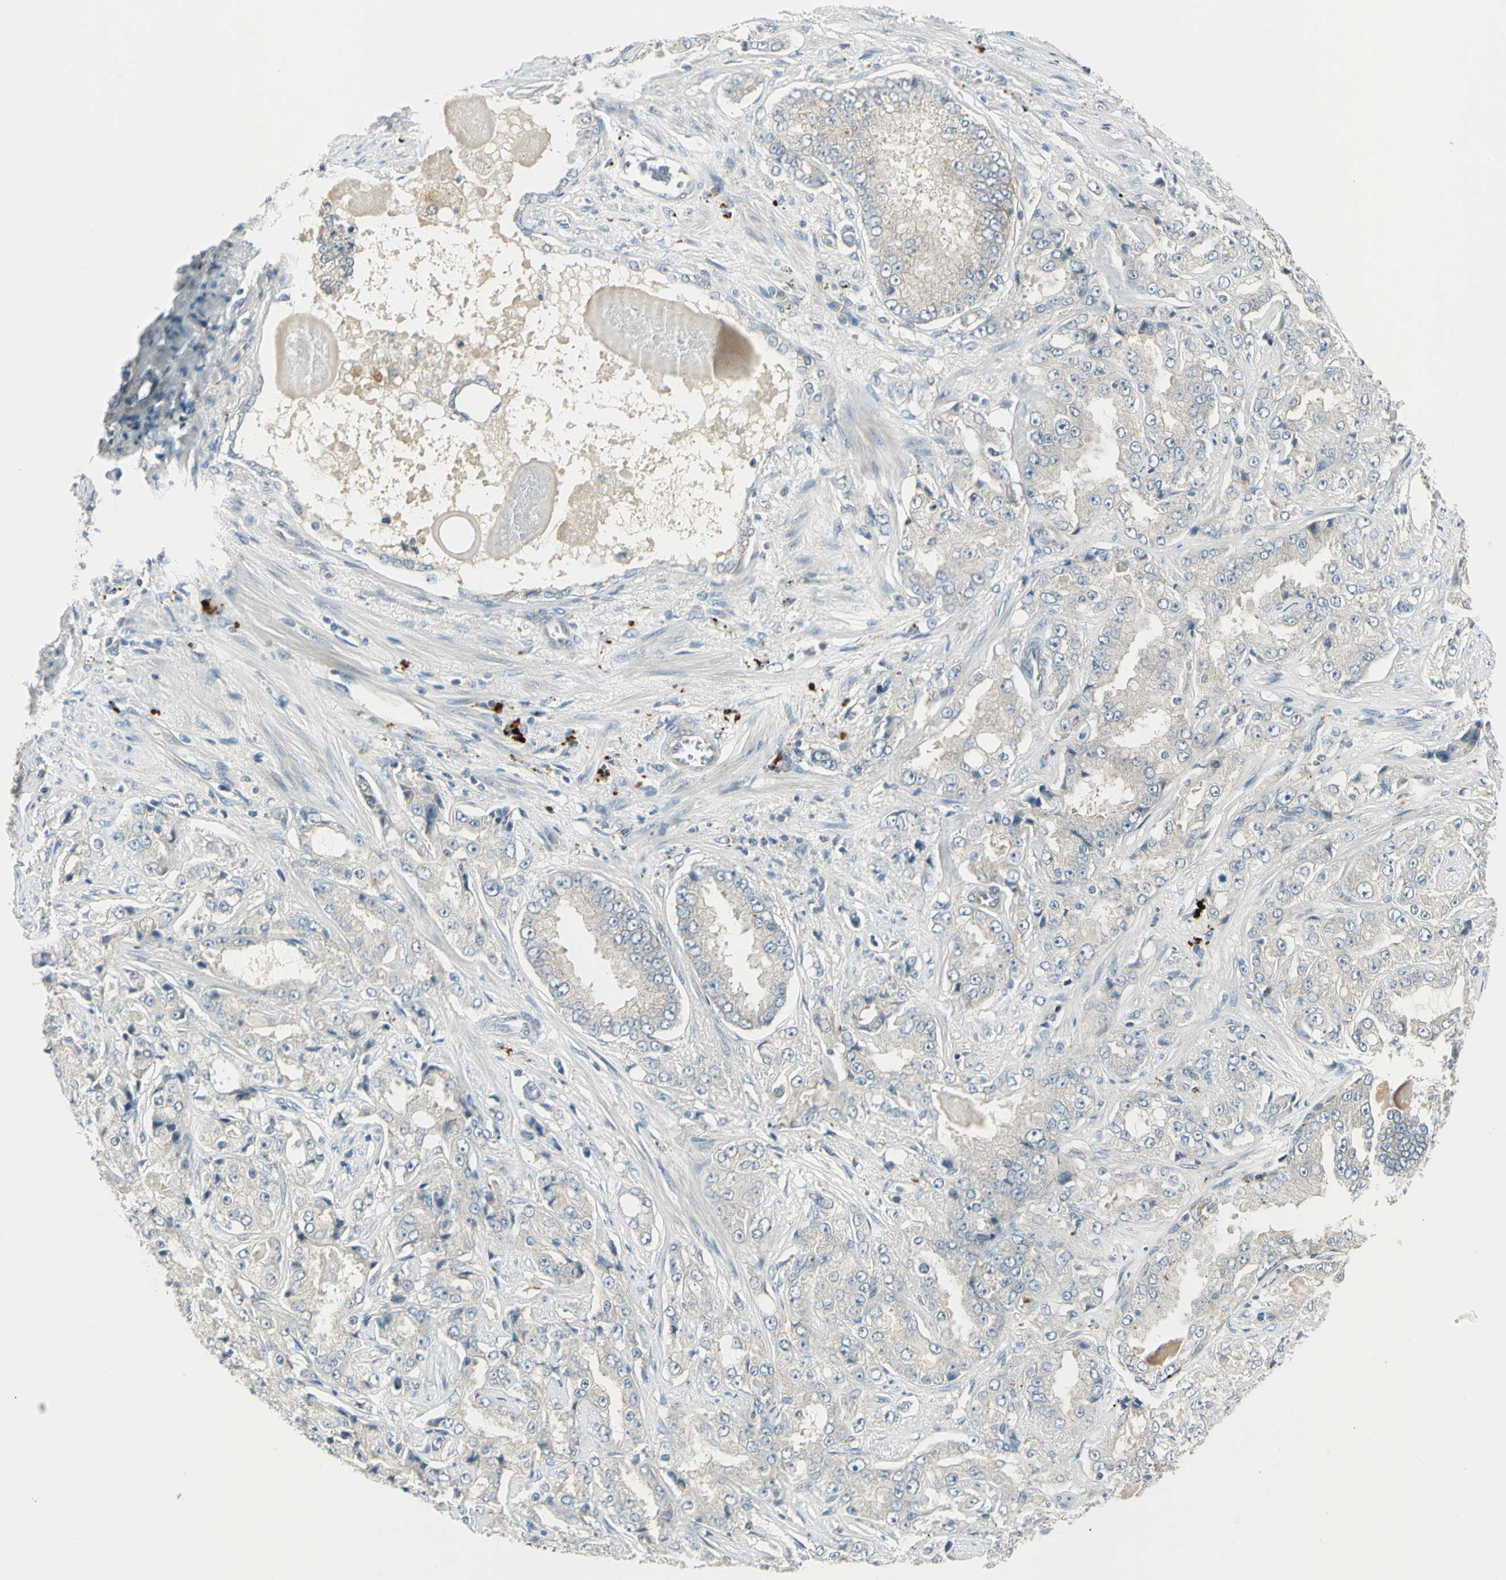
{"staining": {"intensity": "weak", "quantity": "25%-75%", "location": "cytoplasmic/membranous"}, "tissue": "prostate cancer", "cell_type": "Tumor cells", "image_type": "cancer", "snomed": [{"axis": "morphology", "description": "Adenocarcinoma, High grade"}, {"axis": "topography", "description": "Prostate"}], "caption": "Approximately 25%-75% of tumor cells in prostate cancer show weak cytoplasmic/membranous protein expression as visualized by brown immunohistochemical staining.", "gene": "PRKAA1", "patient": {"sex": "male", "age": 73}}